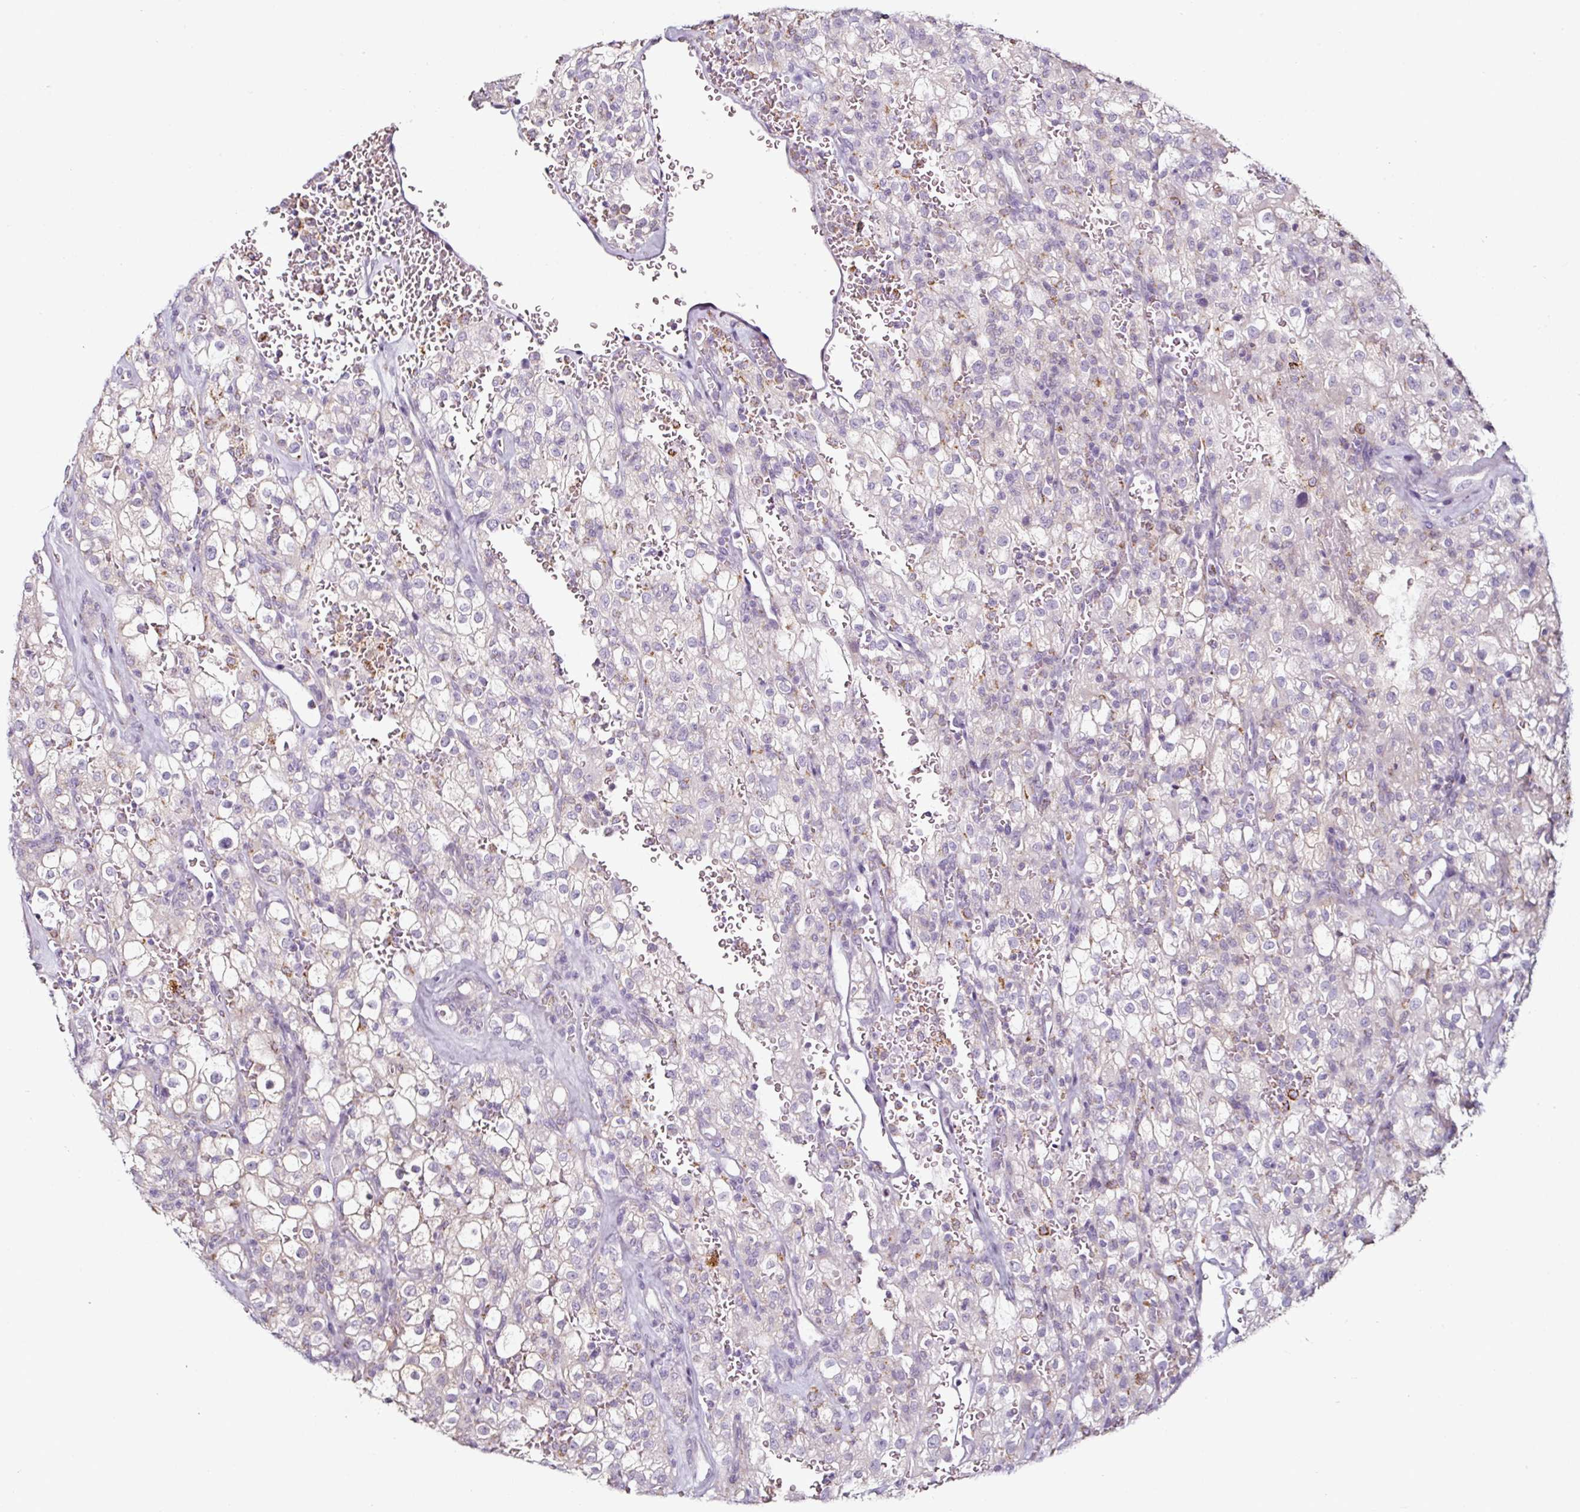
{"staining": {"intensity": "negative", "quantity": "none", "location": "none"}, "tissue": "renal cancer", "cell_type": "Tumor cells", "image_type": "cancer", "snomed": [{"axis": "morphology", "description": "Adenocarcinoma, NOS"}, {"axis": "topography", "description": "Kidney"}], "caption": "High magnification brightfield microscopy of adenocarcinoma (renal) stained with DAB (3,3'-diaminobenzidine) (brown) and counterstained with hematoxylin (blue): tumor cells show no significant expression.", "gene": "CAP2", "patient": {"sex": "female", "age": 74}}